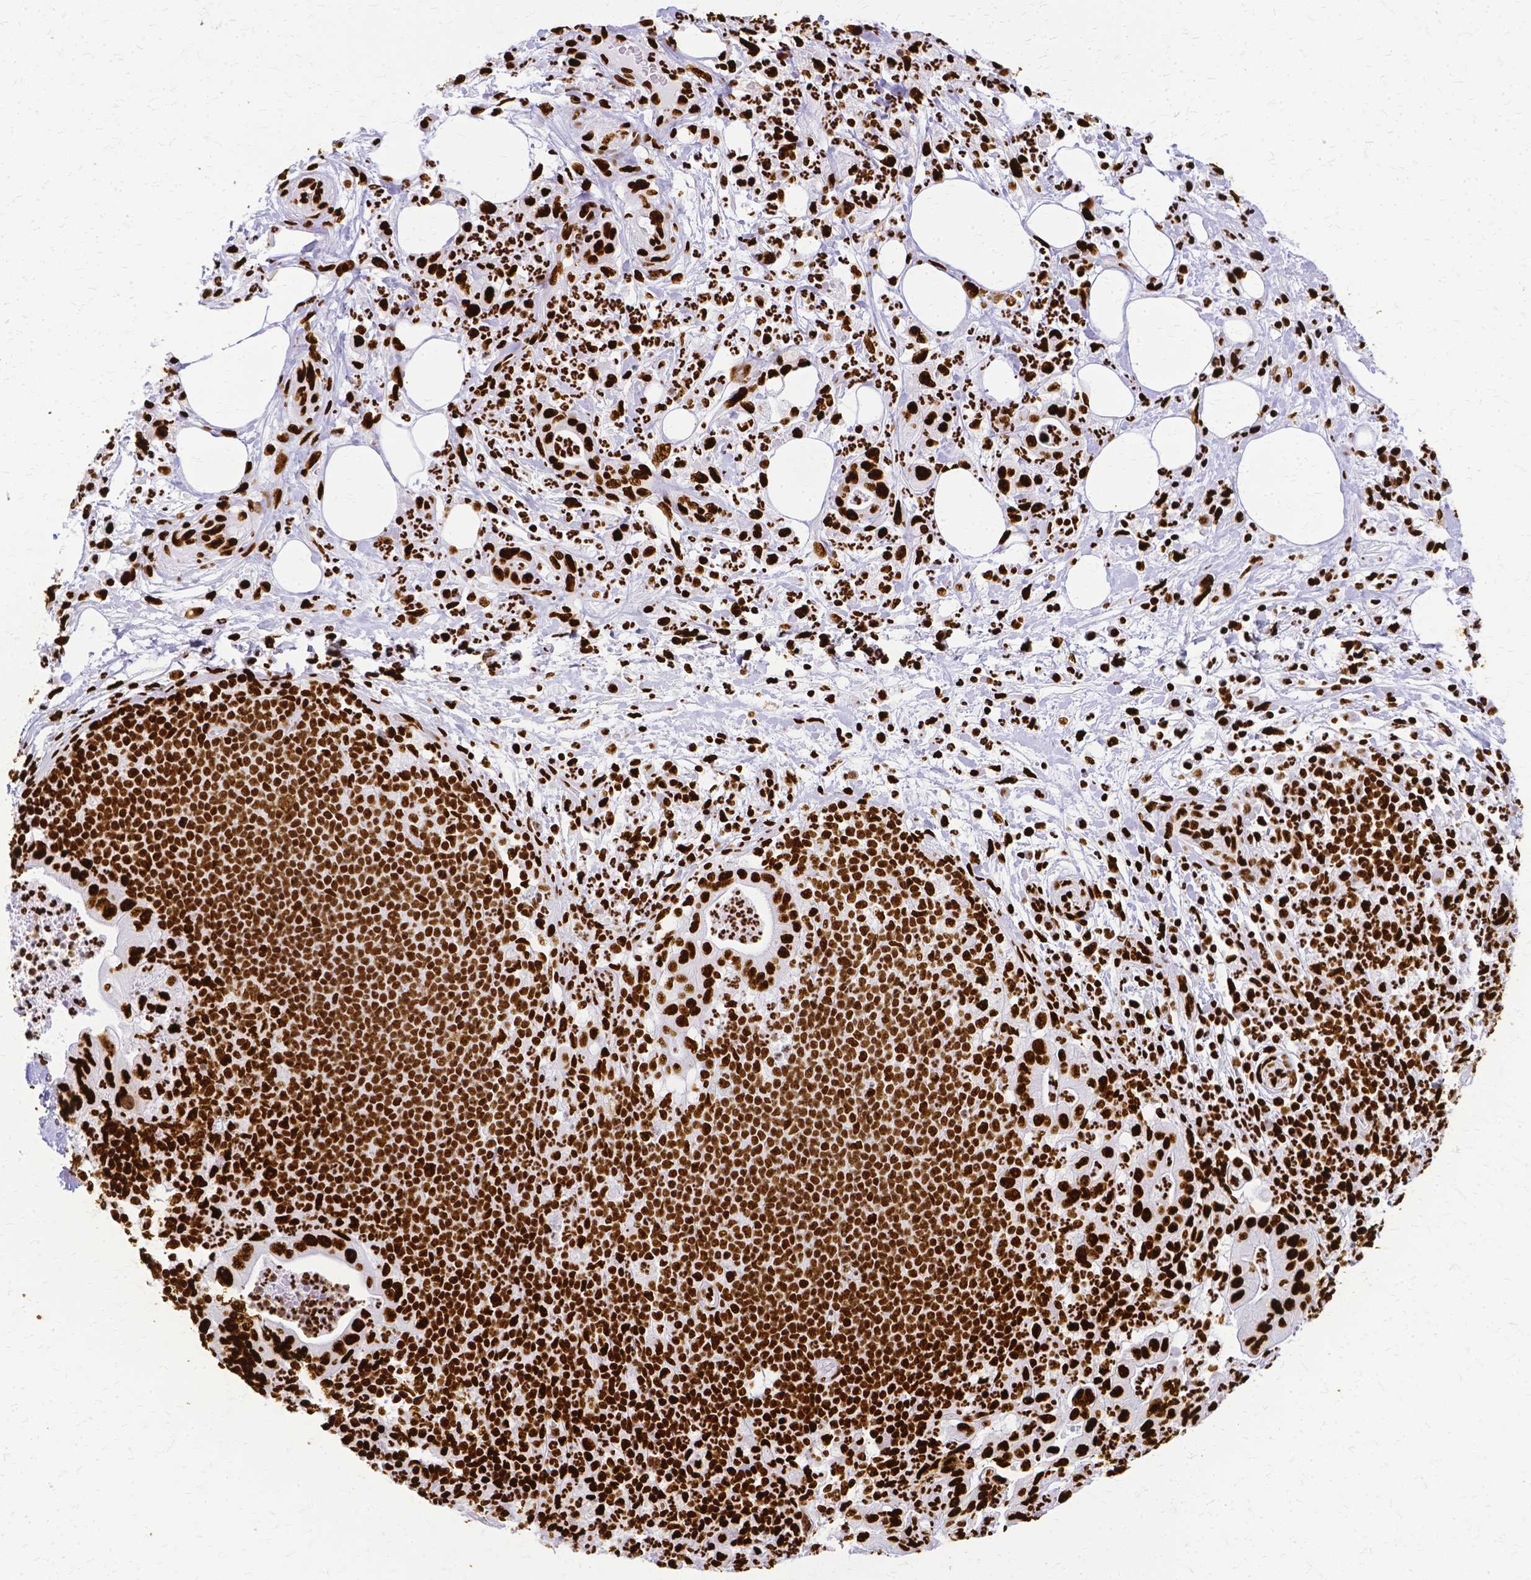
{"staining": {"intensity": "strong", "quantity": ">75%", "location": "nuclear"}, "tissue": "pancreatic cancer", "cell_type": "Tumor cells", "image_type": "cancer", "snomed": [{"axis": "morphology", "description": "Adenocarcinoma, NOS"}, {"axis": "topography", "description": "Pancreas"}], "caption": "Protein analysis of pancreatic cancer tissue demonstrates strong nuclear staining in about >75% of tumor cells.", "gene": "SFPQ", "patient": {"sex": "male", "age": 71}}